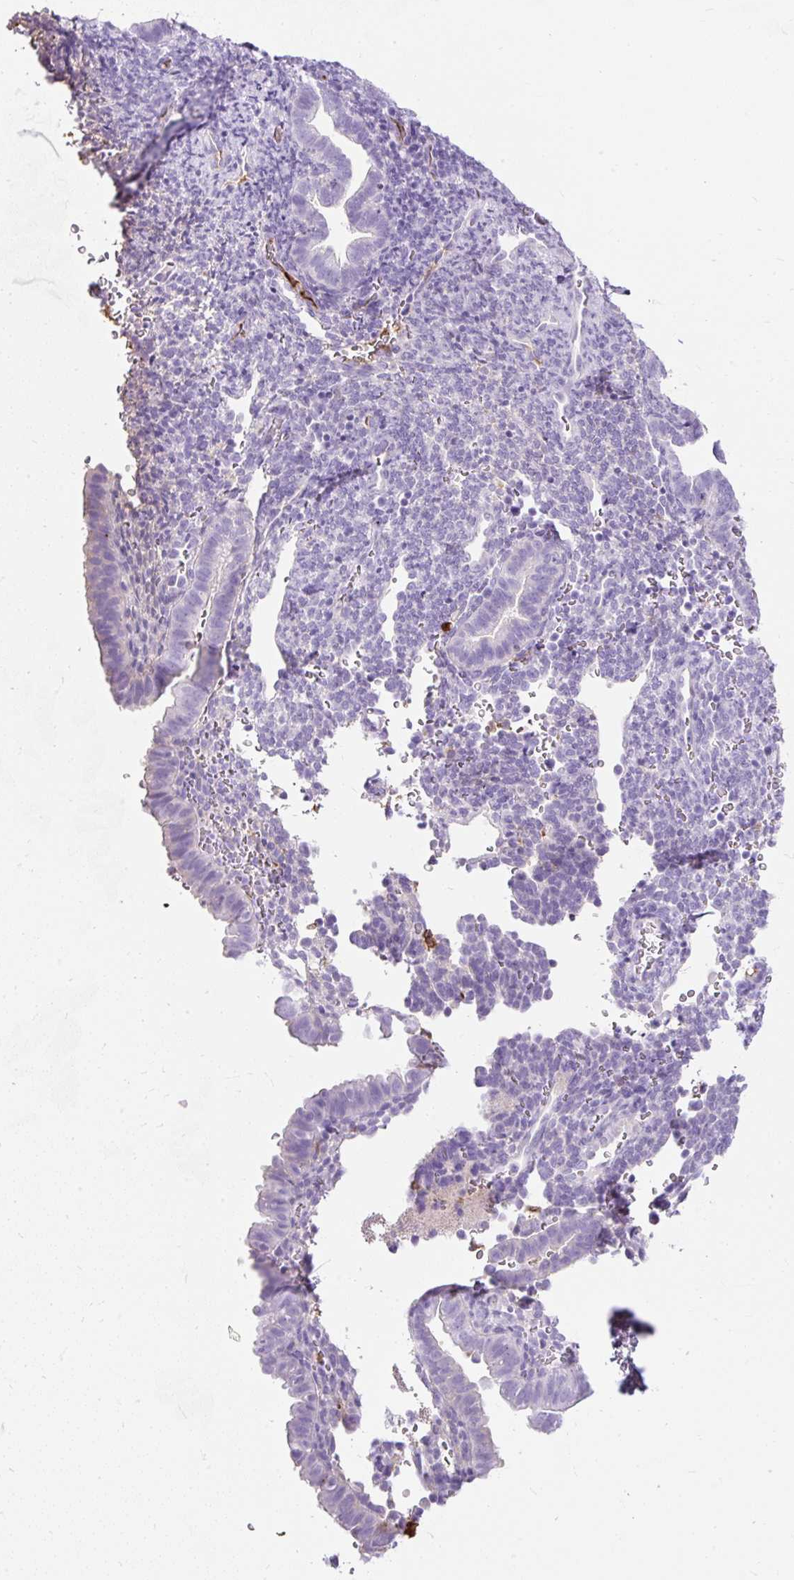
{"staining": {"intensity": "negative", "quantity": "none", "location": "none"}, "tissue": "endometrium", "cell_type": "Cells in endometrial stroma", "image_type": "normal", "snomed": [{"axis": "morphology", "description": "Normal tissue, NOS"}, {"axis": "topography", "description": "Endometrium"}], "caption": "Cells in endometrial stroma show no significant protein expression in normal endometrium. The staining is performed using DAB (3,3'-diaminobenzidine) brown chromogen with nuclei counter-stained in using hematoxylin.", "gene": "APOC2", "patient": {"sex": "female", "age": 34}}